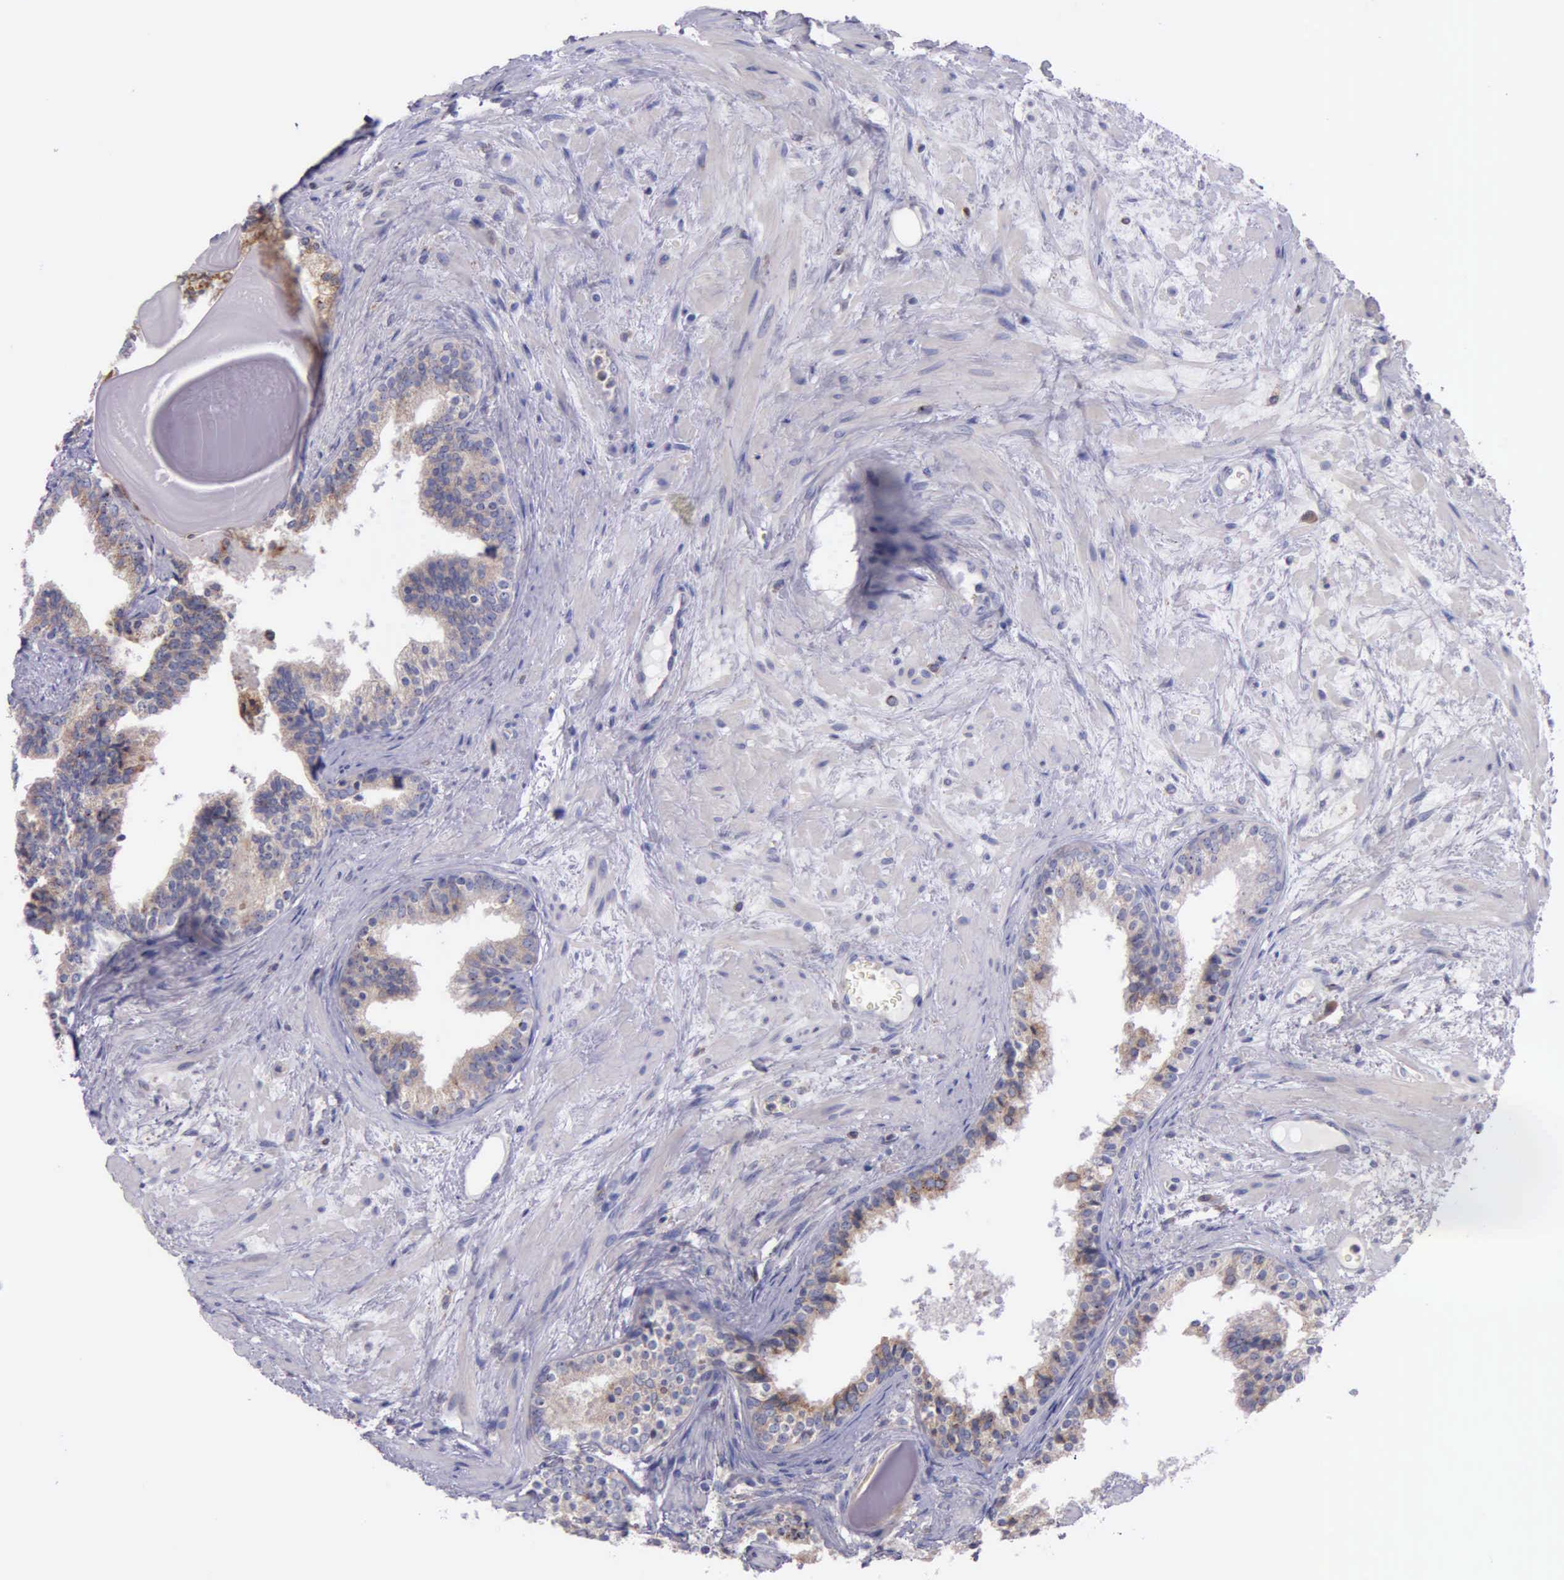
{"staining": {"intensity": "moderate", "quantity": ">75%", "location": "cytoplasmic/membranous"}, "tissue": "prostate", "cell_type": "Glandular cells", "image_type": "normal", "snomed": [{"axis": "morphology", "description": "Normal tissue, NOS"}, {"axis": "topography", "description": "Prostate"}], "caption": "IHC micrograph of normal prostate stained for a protein (brown), which reveals medium levels of moderate cytoplasmic/membranous expression in about >75% of glandular cells.", "gene": "CTAGE15", "patient": {"sex": "male", "age": 65}}